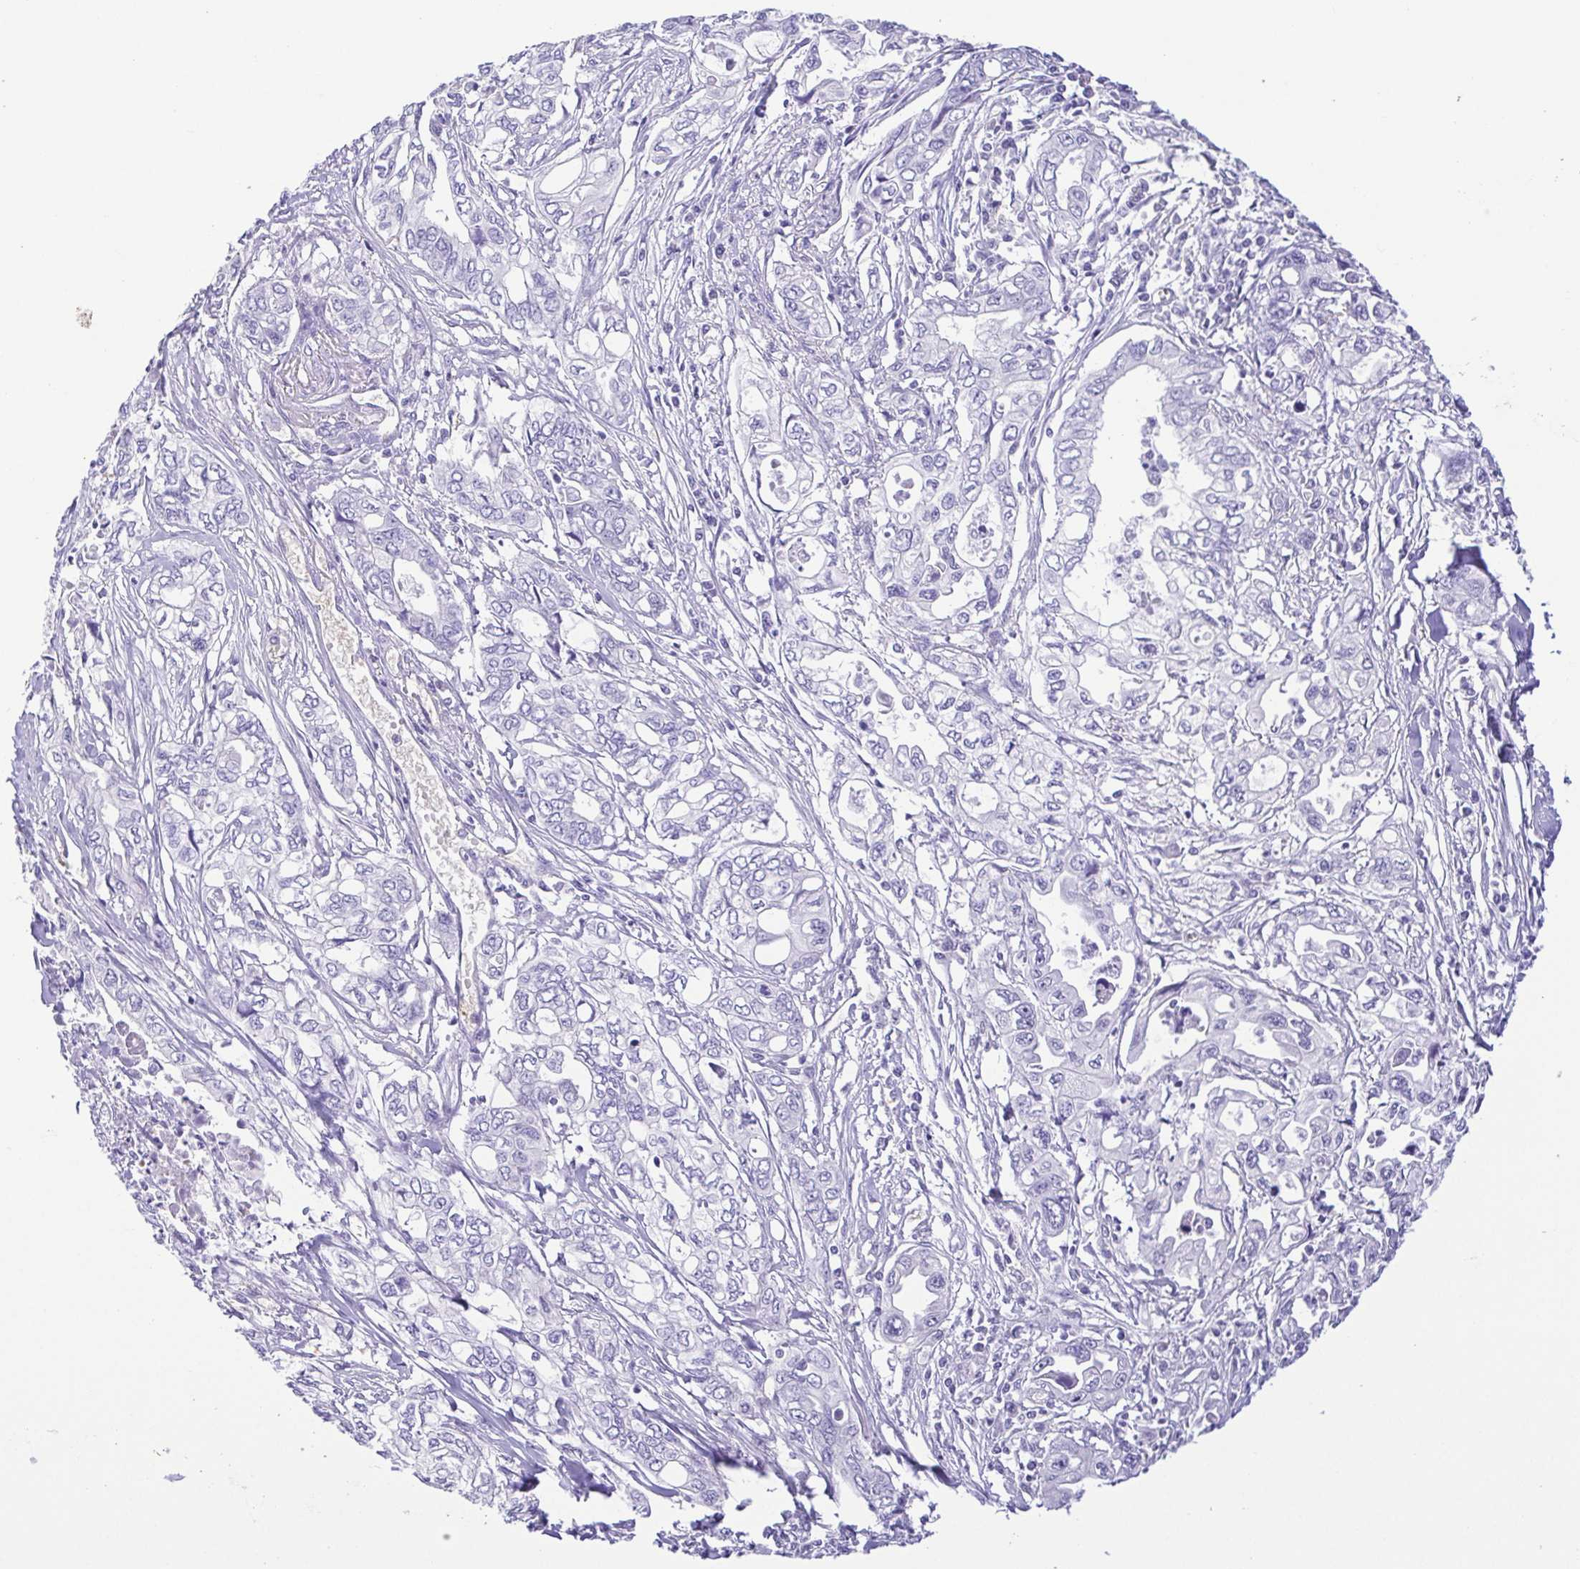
{"staining": {"intensity": "negative", "quantity": "none", "location": "none"}, "tissue": "pancreatic cancer", "cell_type": "Tumor cells", "image_type": "cancer", "snomed": [{"axis": "morphology", "description": "Adenocarcinoma, NOS"}, {"axis": "topography", "description": "Pancreas"}], "caption": "IHC image of neoplastic tissue: human adenocarcinoma (pancreatic) stained with DAB reveals no significant protein expression in tumor cells. (DAB (3,3'-diaminobenzidine) immunohistochemistry (IHC) with hematoxylin counter stain).", "gene": "EPB42", "patient": {"sex": "male", "age": 68}}